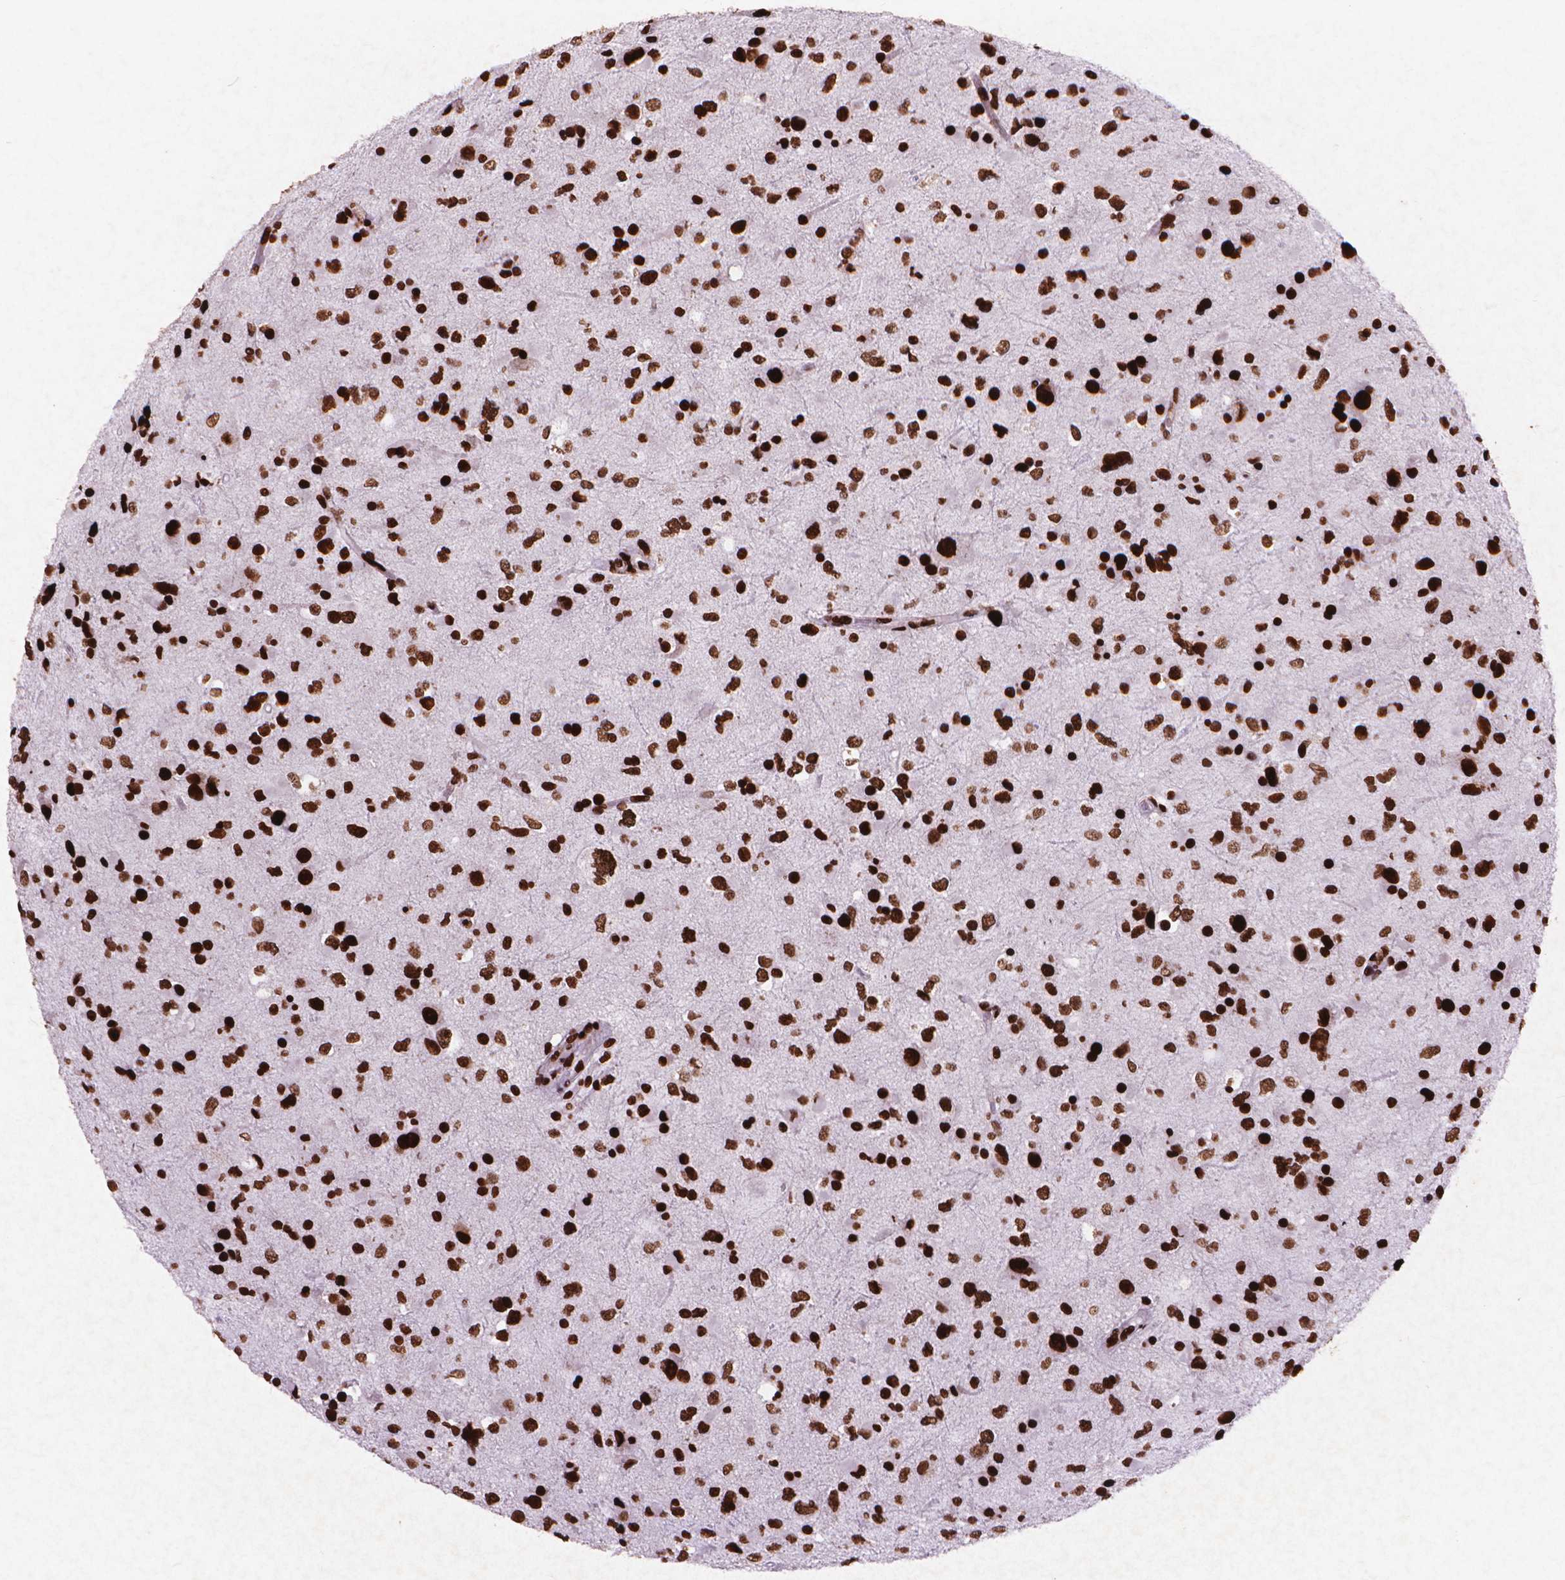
{"staining": {"intensity": "strong", "quantity": ">75%", "location": "nuclear"}, "tissue": "glioma", "cell_type": "Tumor cells", "image_type": "cancer", "snomed": [{"axis": "morphology", "description": "Glioma, malignant, Low grade"}, {"axis": "topography", "description": "Brain"}], "caption": "A brown stain shows strong nuclear expression of a protein in glioma tumor cells.", "gene": "CITED2", "patient": {"sex": "female", "age": 32}}